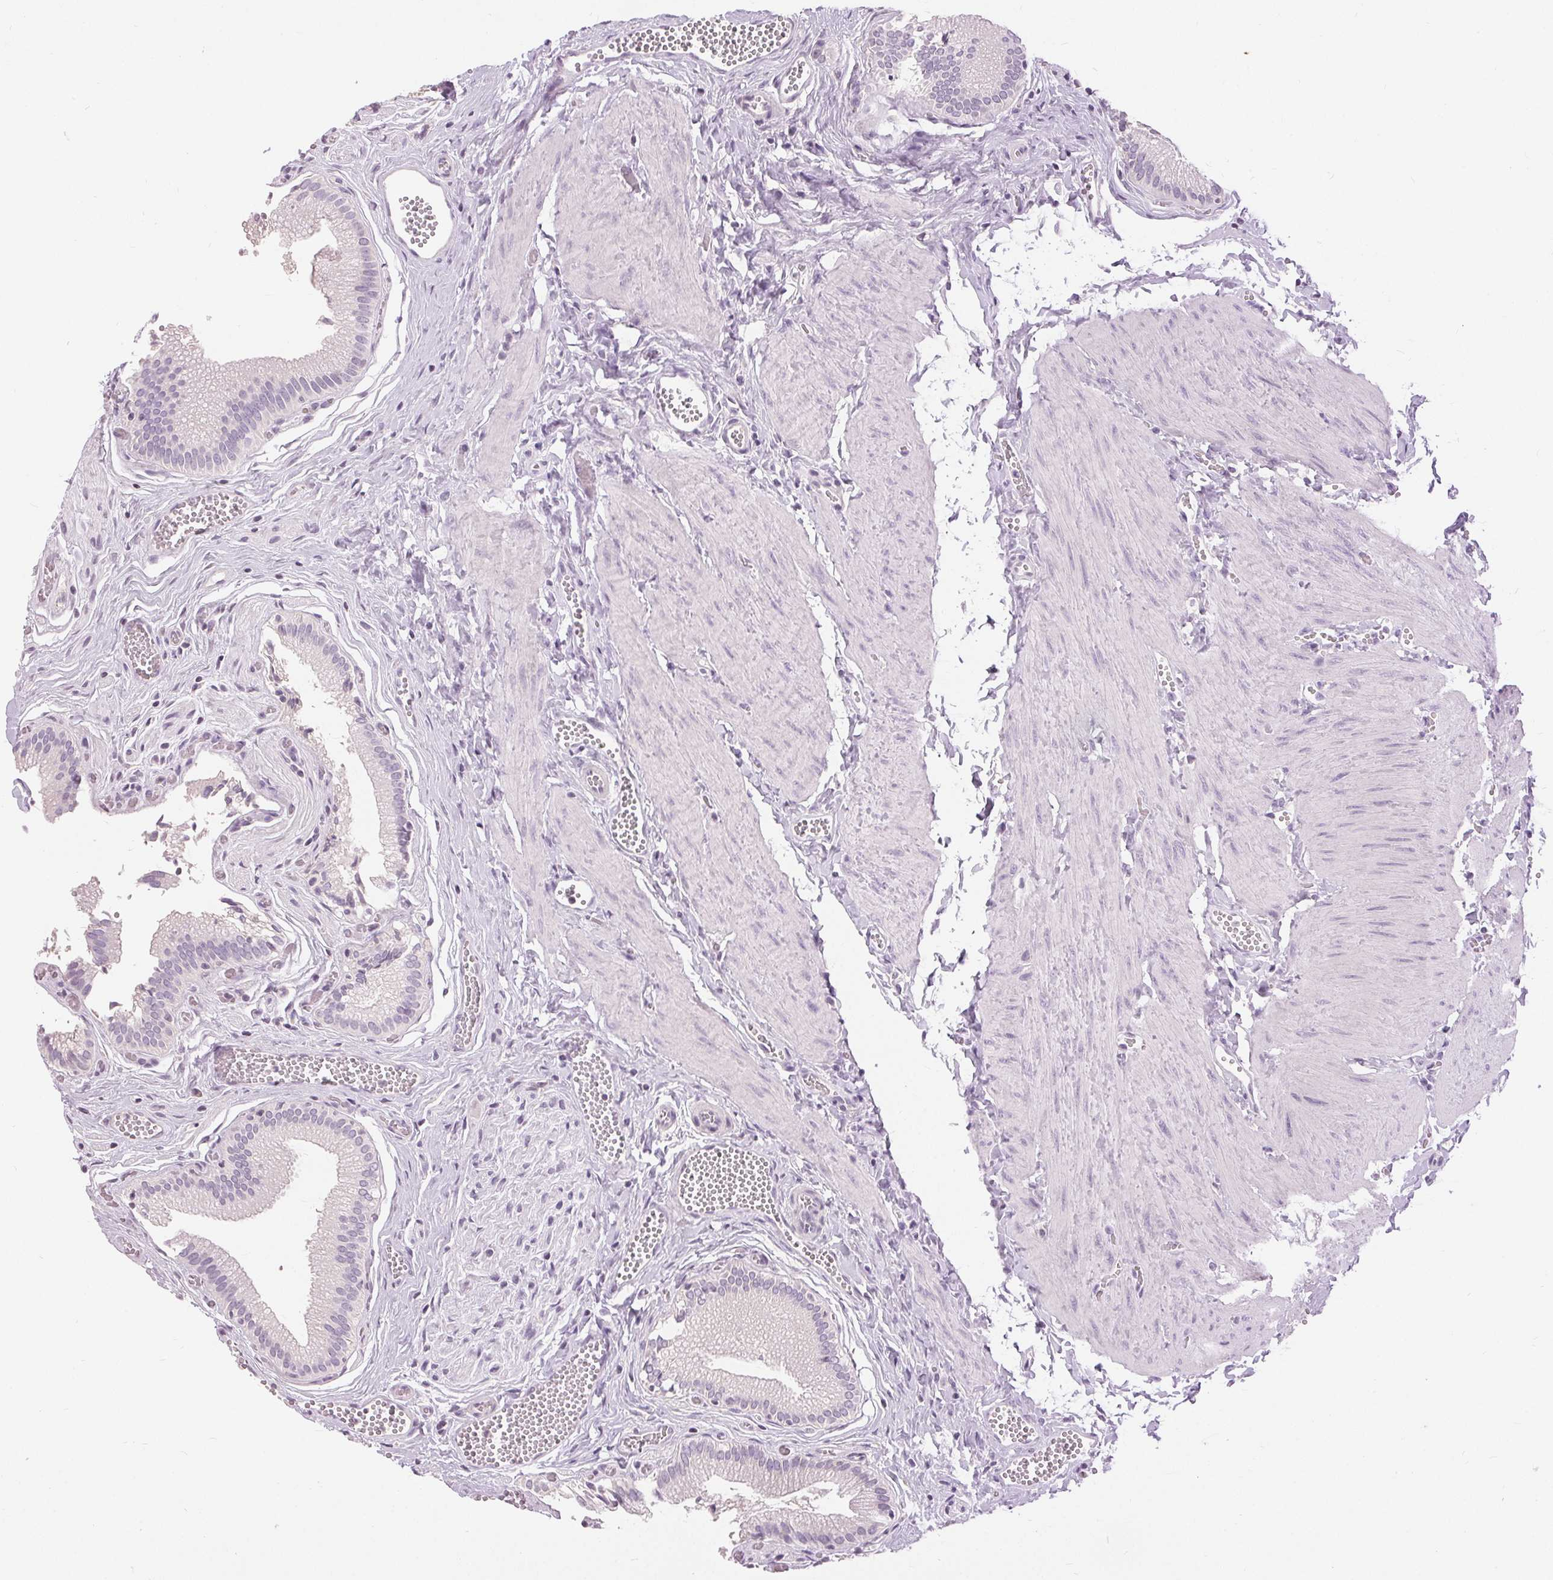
{"staining": {"intensity": "negative", "quantity": "none", "location": "none"}, "tissue": "gallbladder", "cell_type": "Glandular cells", "image_type": "normal", "snomed": [{"axis": "morphology", "description": "Normal tissue, NOS"}, {"axis": "topography", "description": "Gallbladder"}, {"axis": "topography", "description": "Peripheral nerve tissue"}], "caption": "Unremarkable gallbladder was stained to show a protein in brown. There is no significant positivity in glandular cells. (DAB (3,3'-diaminobenzidine) IHC, high magnification).", "gene": "DSG3", "patient": {"sex": "male", "age": 17}}